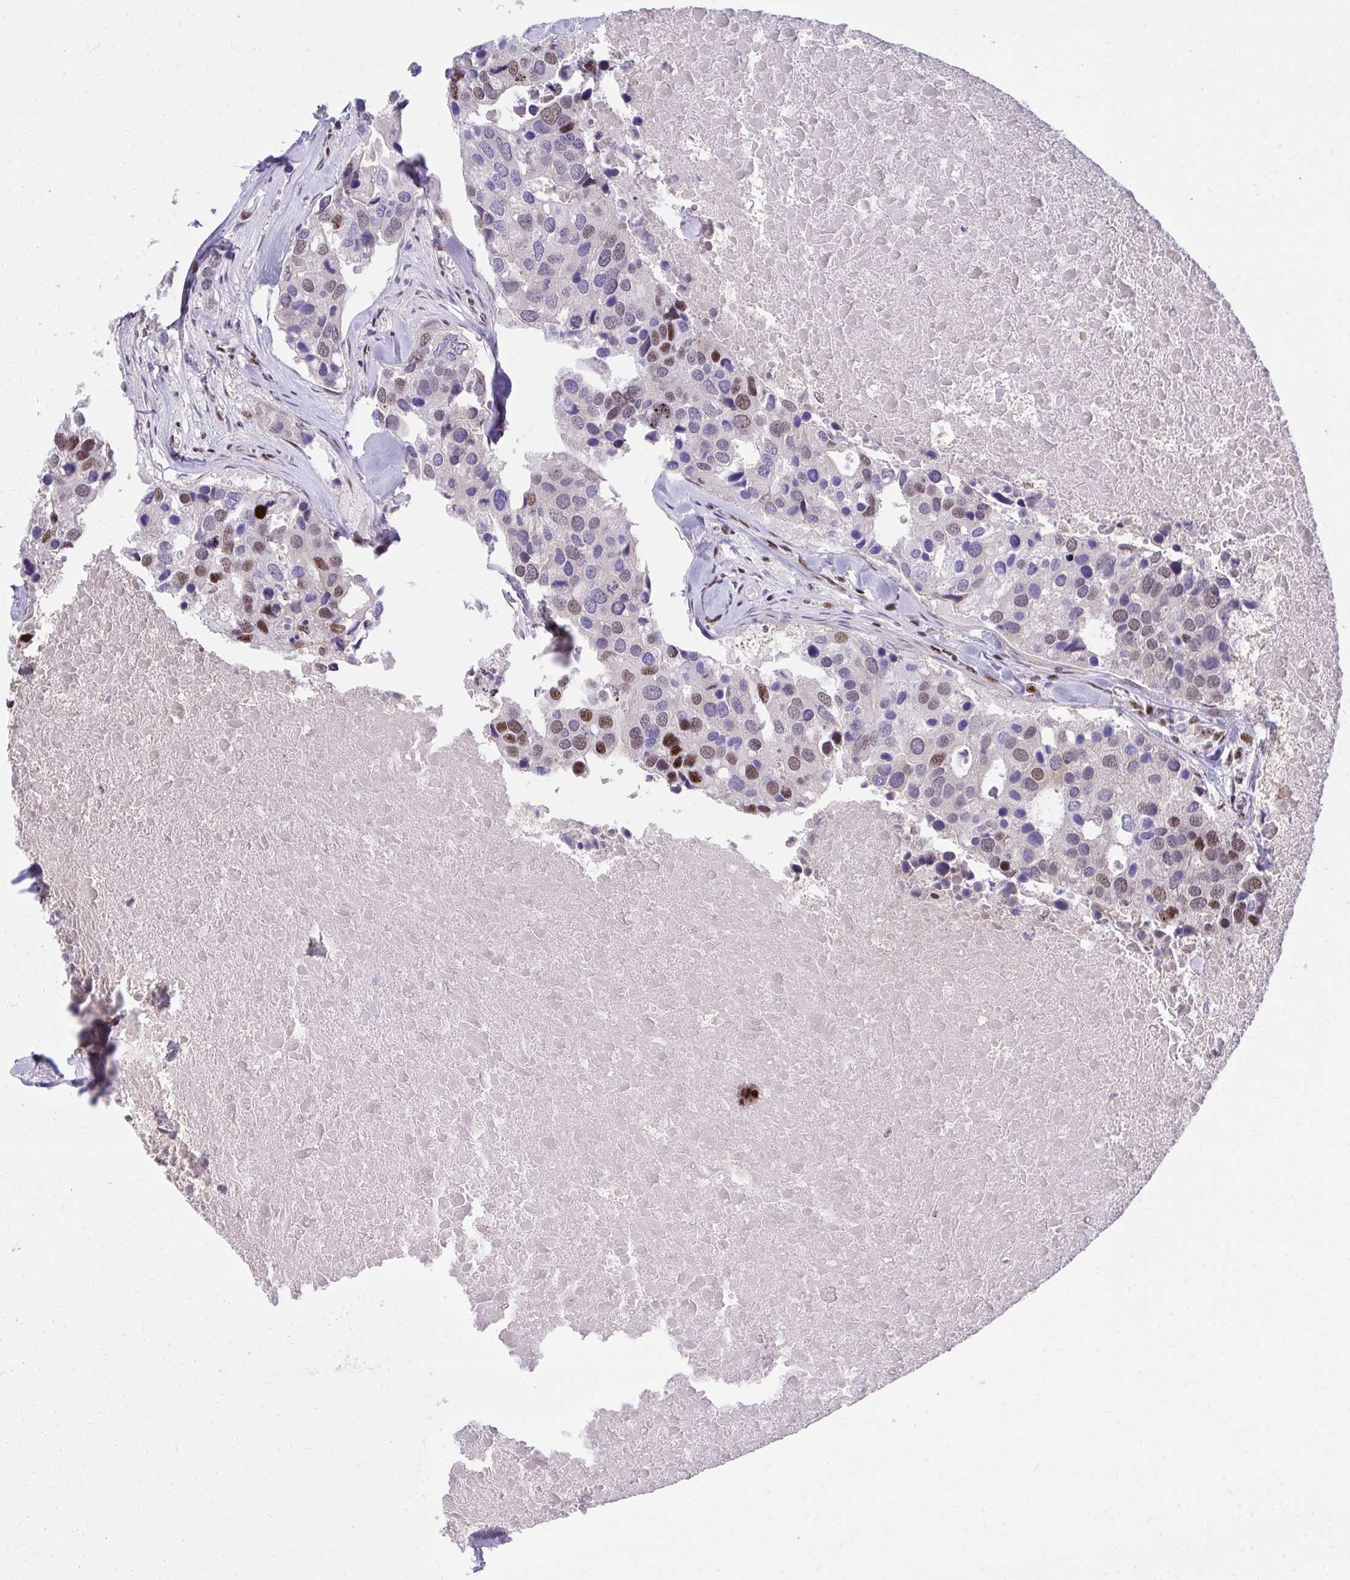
{"staining": {"intensity": "moderate", "quantity": "25%-75%", "location": "nuclear"}, "tissue": "breast cancer", "cell_type": "Tumor cells", "image_type": "cancer", "snomed": [{"axis": "morphology", "description": "Duct carcinoma"}, {"axis": "topography", "description": "Breast"}], "caption": "This micrograph demonstrates intraductal carcinoma (breast) stained with IHC to label a protein in brown. The nuclear of tumor cells show moderate positivity for the protein. Nuclei are counter-stained blue.", "gene": "SYNE4", "patient": {"sex": "female", "age": 83}}